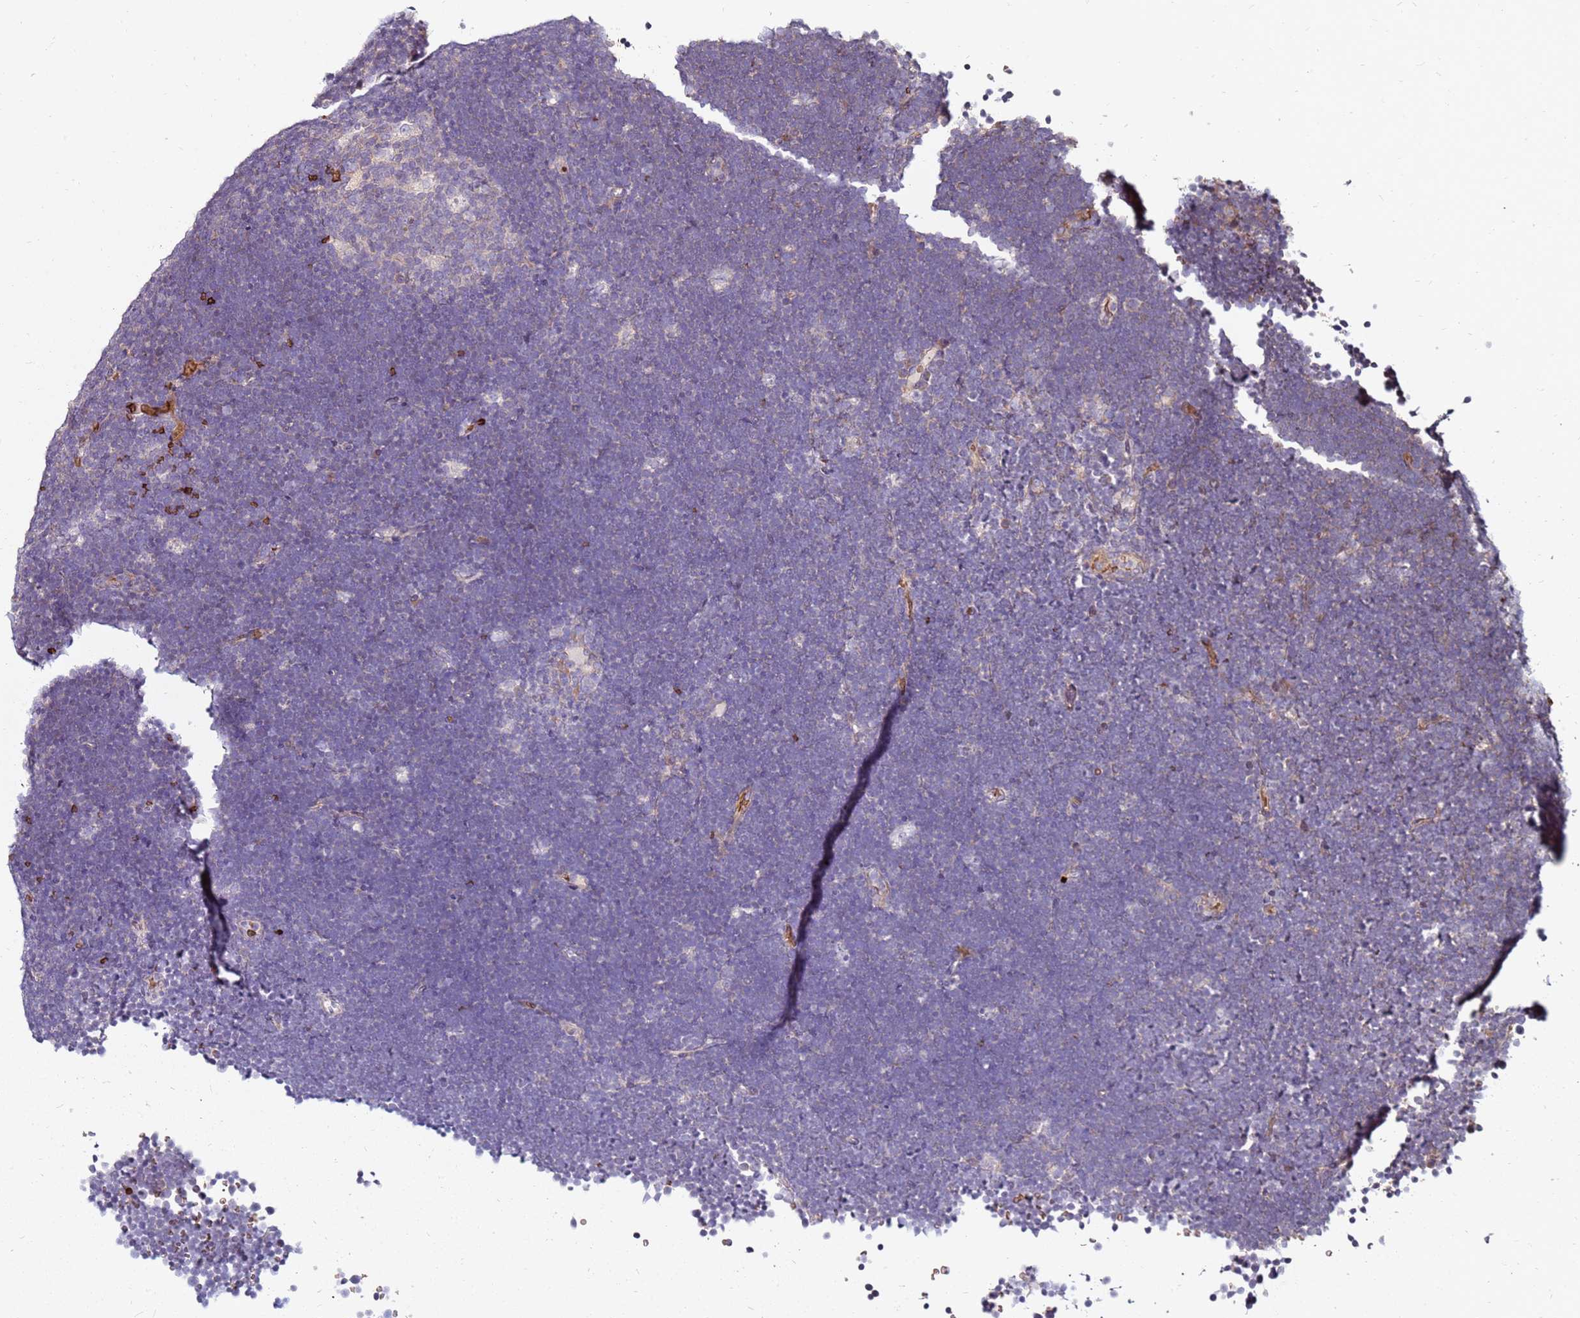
{"staining": {"intensity": "negative", "quantity": "none", "location": "none"}, "tissue": "lymphoma", "cell_type": "Tumor cells", "image_type": "cancer", "snomed": [{"axis": "morphology", "description": "Malignant lymphoma, non-Hodgkin's type, High grade"}, {"axis": "topography", "description": "Lymph node"}], "caption": "Immunohistochemistry histopathology image of human lymphoma stained for a protein (brown), which shows no positivity in tumor cells.", "gene": "RNF11", "patient": {"sex": "male", "age": 13}}